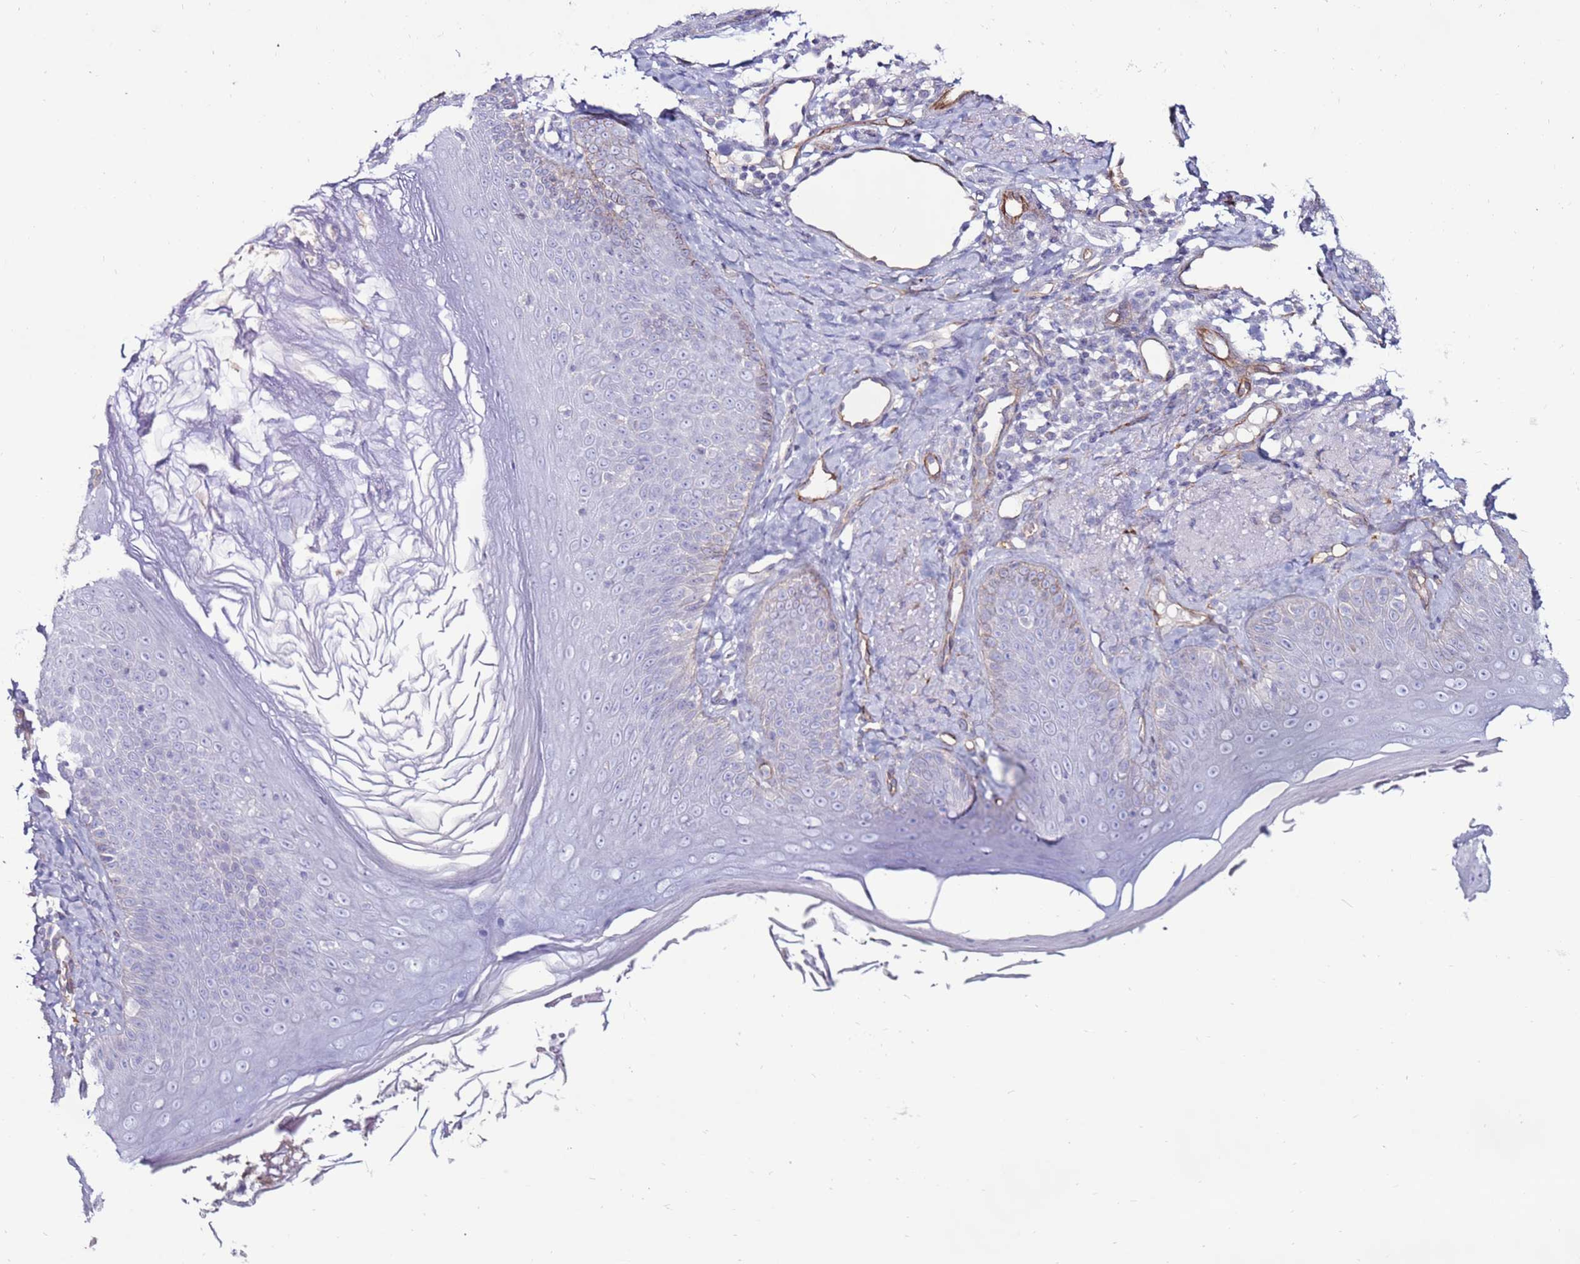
{"staining": {"intensity": "negative", "quantity": "none", "location": "none"}, "tissue": "skin", "cell_type": "Fibroblasts", "image_type": "normal", "snomed": [{"axis": "morphology", "description": "Normal tissue, NOS"}, {"axis": "topography", "description": "Skin"}], "caption": "High magnification brightfield microscopy of normal skin stained with DAB (3,3'-diaminobenzidine) (brown) and counterstained with hematoxylin (blue): fibroblasts show no significant positivity. (DAB IHC, high magnification).", "gene": "CLEC4M", "patient": {"sex": "male", "age": 57}}